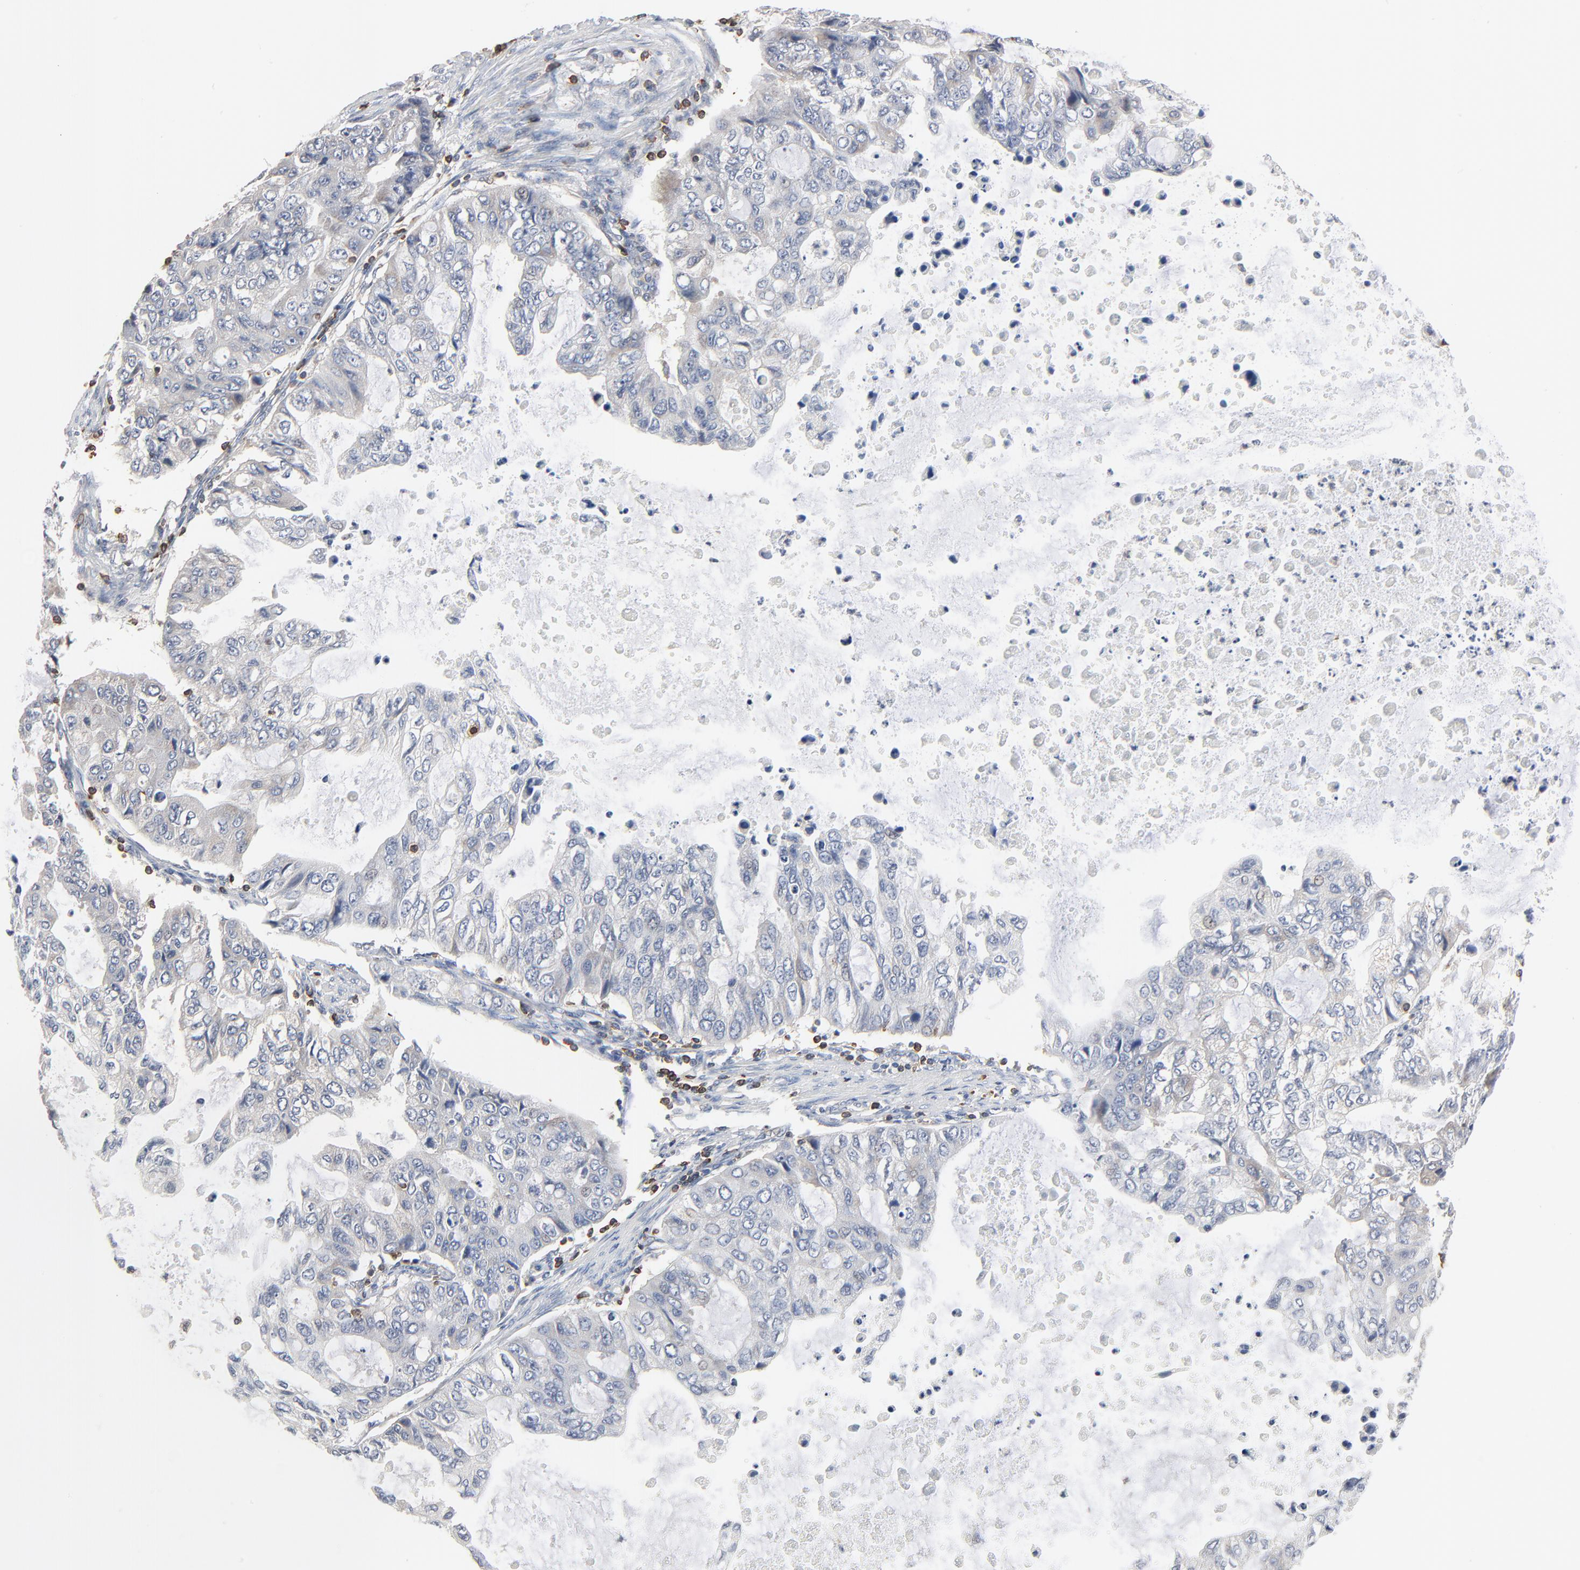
{"staining": {"intensity": "negative", "quantity": "none", "location": "none"}, "tissue": "stomach cancer", "cell_type": "Tumor cells", "image_type": "cancer", "snomed": [{"axis": "morphology", "description": "Adenocarcinoma, NOS"}, {"axis": "topography", "description": "Stomach, upper"}], "caption": "Protein analysis of stomach adenocarcinoma demonstrates no significant staining in tumor cells.", "gene": "SH3KBP1", "patient": {"sex": "female", "age": 52}}